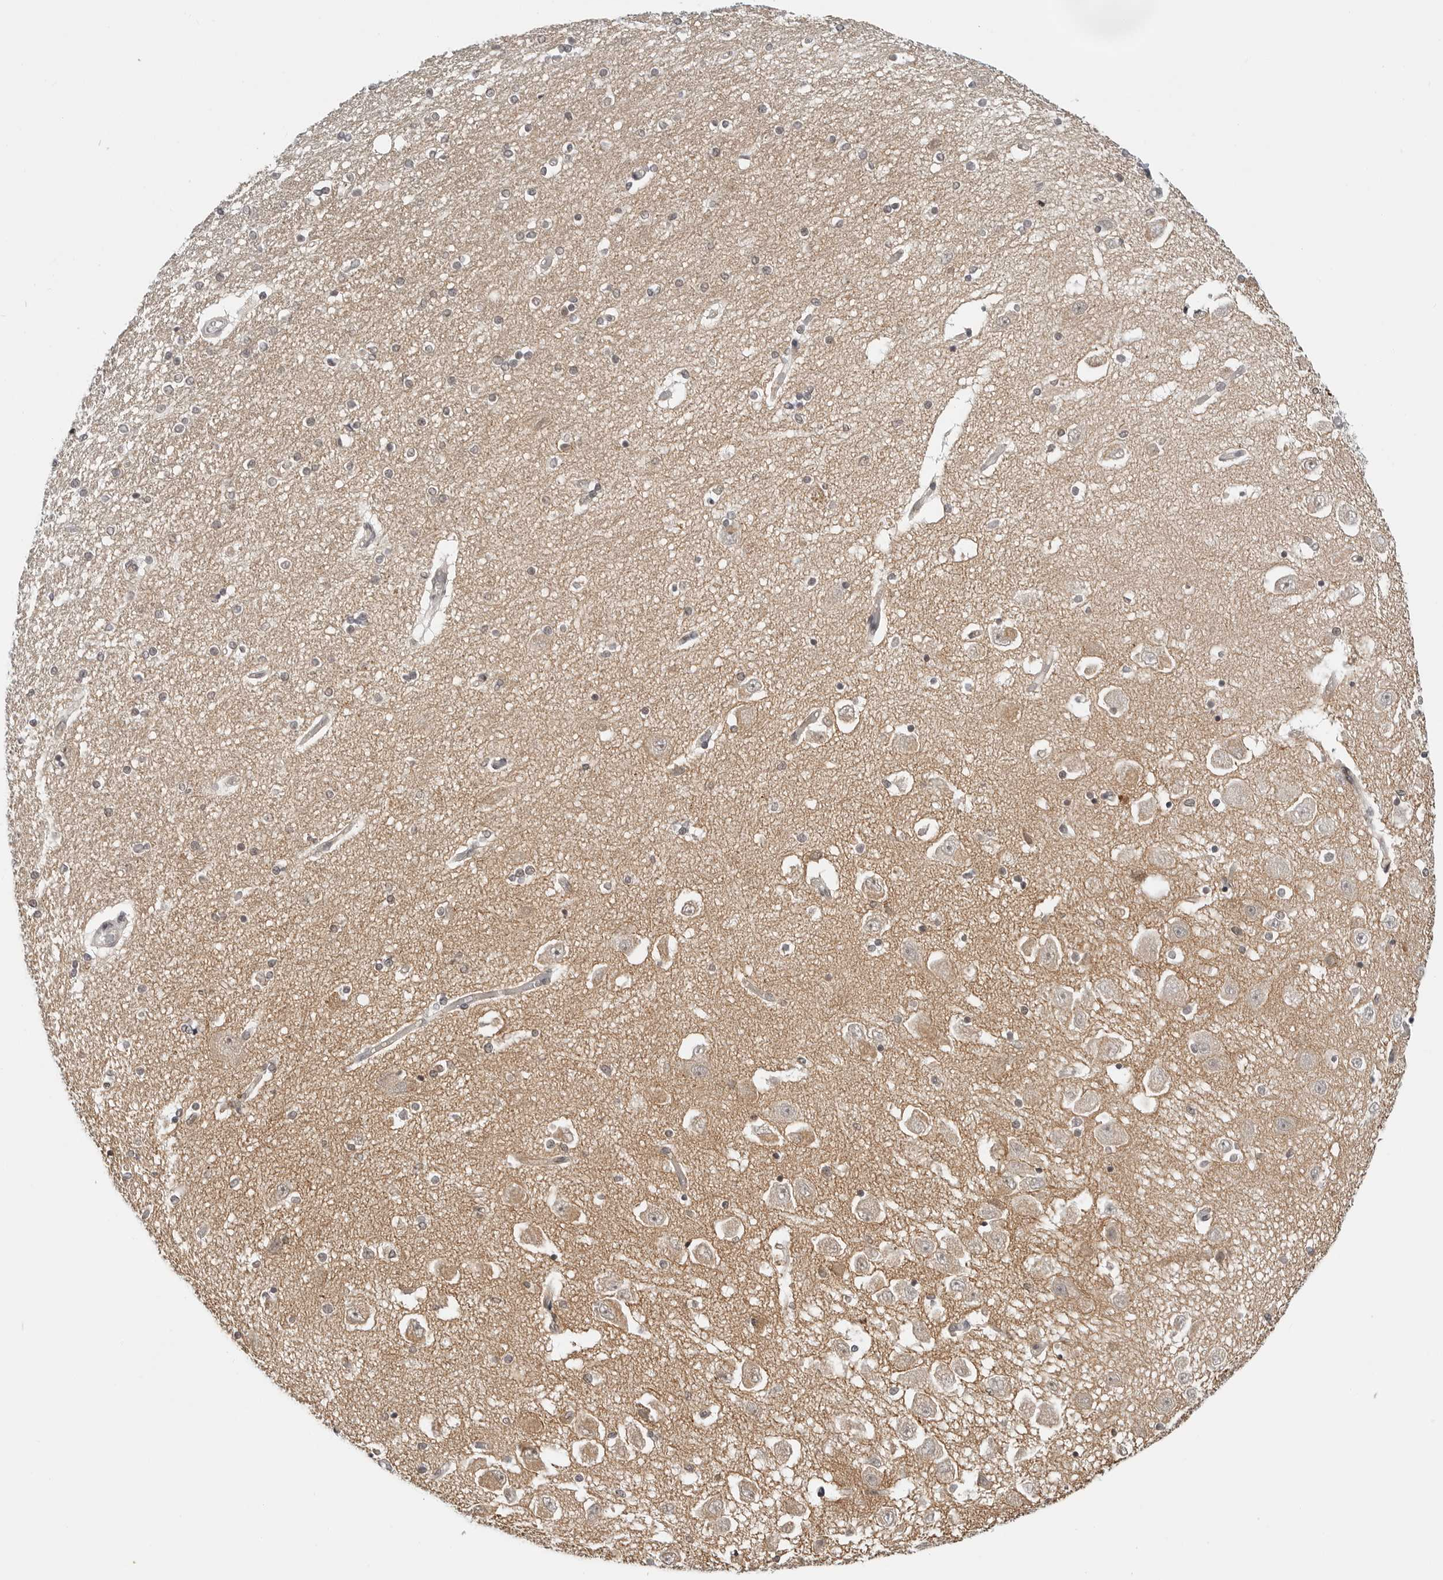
{"staining": {"intensity": "negative", "quantity": "none", "location": "none"}, "tissue": "hippocampus", "cell_type": "Glial cells", "image_type": "normal", "snomed": [{"axis": "morphology", "description": "Normal tissue, NOS"}, {"axis": "topography", "description": "Hippocampus"}], "caption": "Image shows no significant protein staining in glial cells of benign hippocampus.", "gene": "TSEN2", "patient": {"sex": "female", "age": 54}}